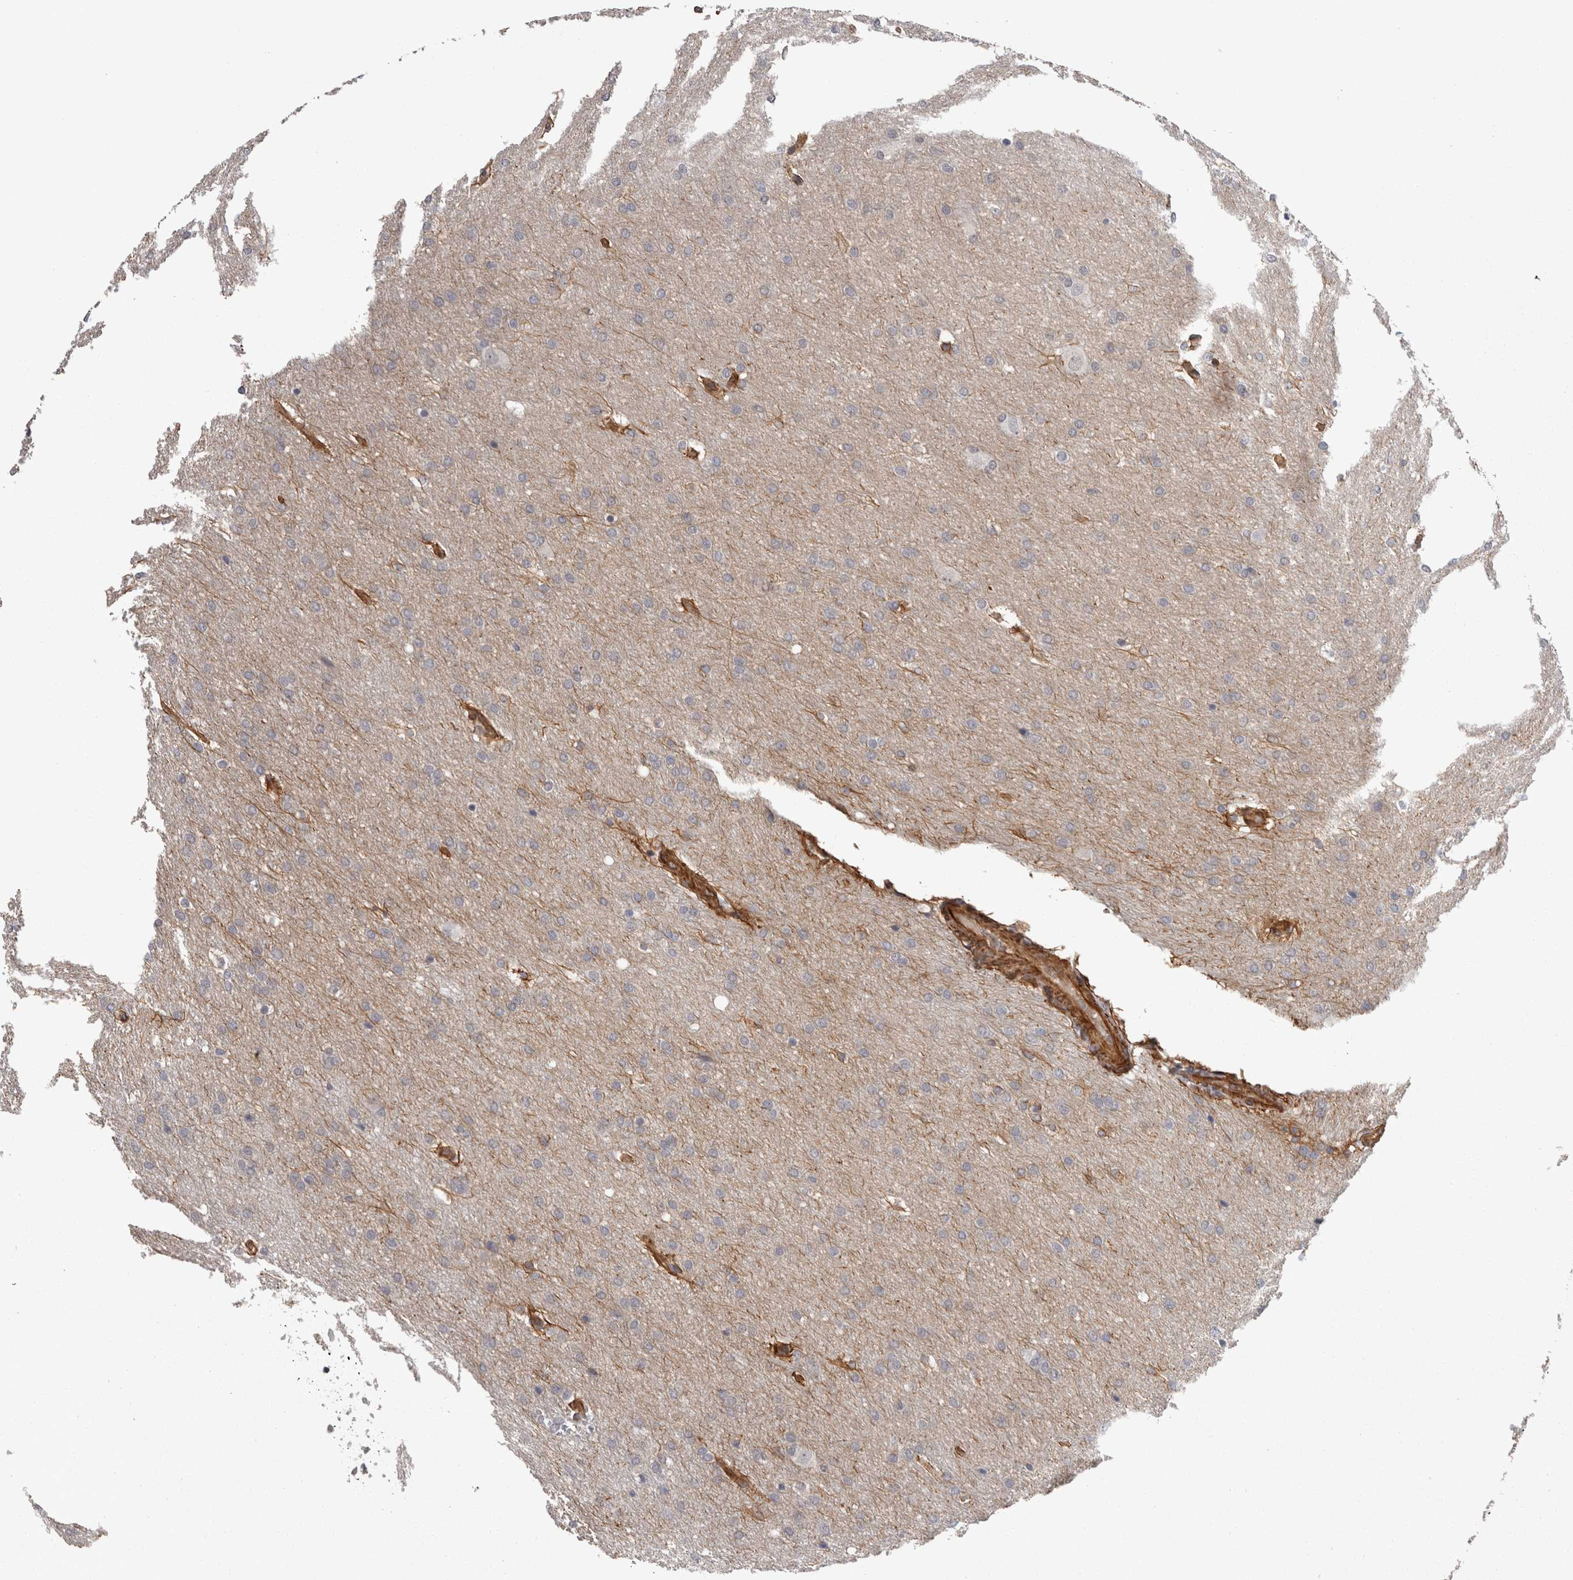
{"staining": {"intensity": "negative", "quantity": "none", "location": "none"}, "tissue": "glioma", "cell_type": "Tumor cells", "image_type": "cancer", "snomed": [{"axis": "morphology", "description": "Glioma, malignant, Low grade"}, {"axis": "topography", "description": "Brain"}], "caption": "Glioma was stained to show a protein in brown. There is no significant positivity in tumor cells.", "gene": "RMDN1", "patient": {"sex": "female", "age": 37}}